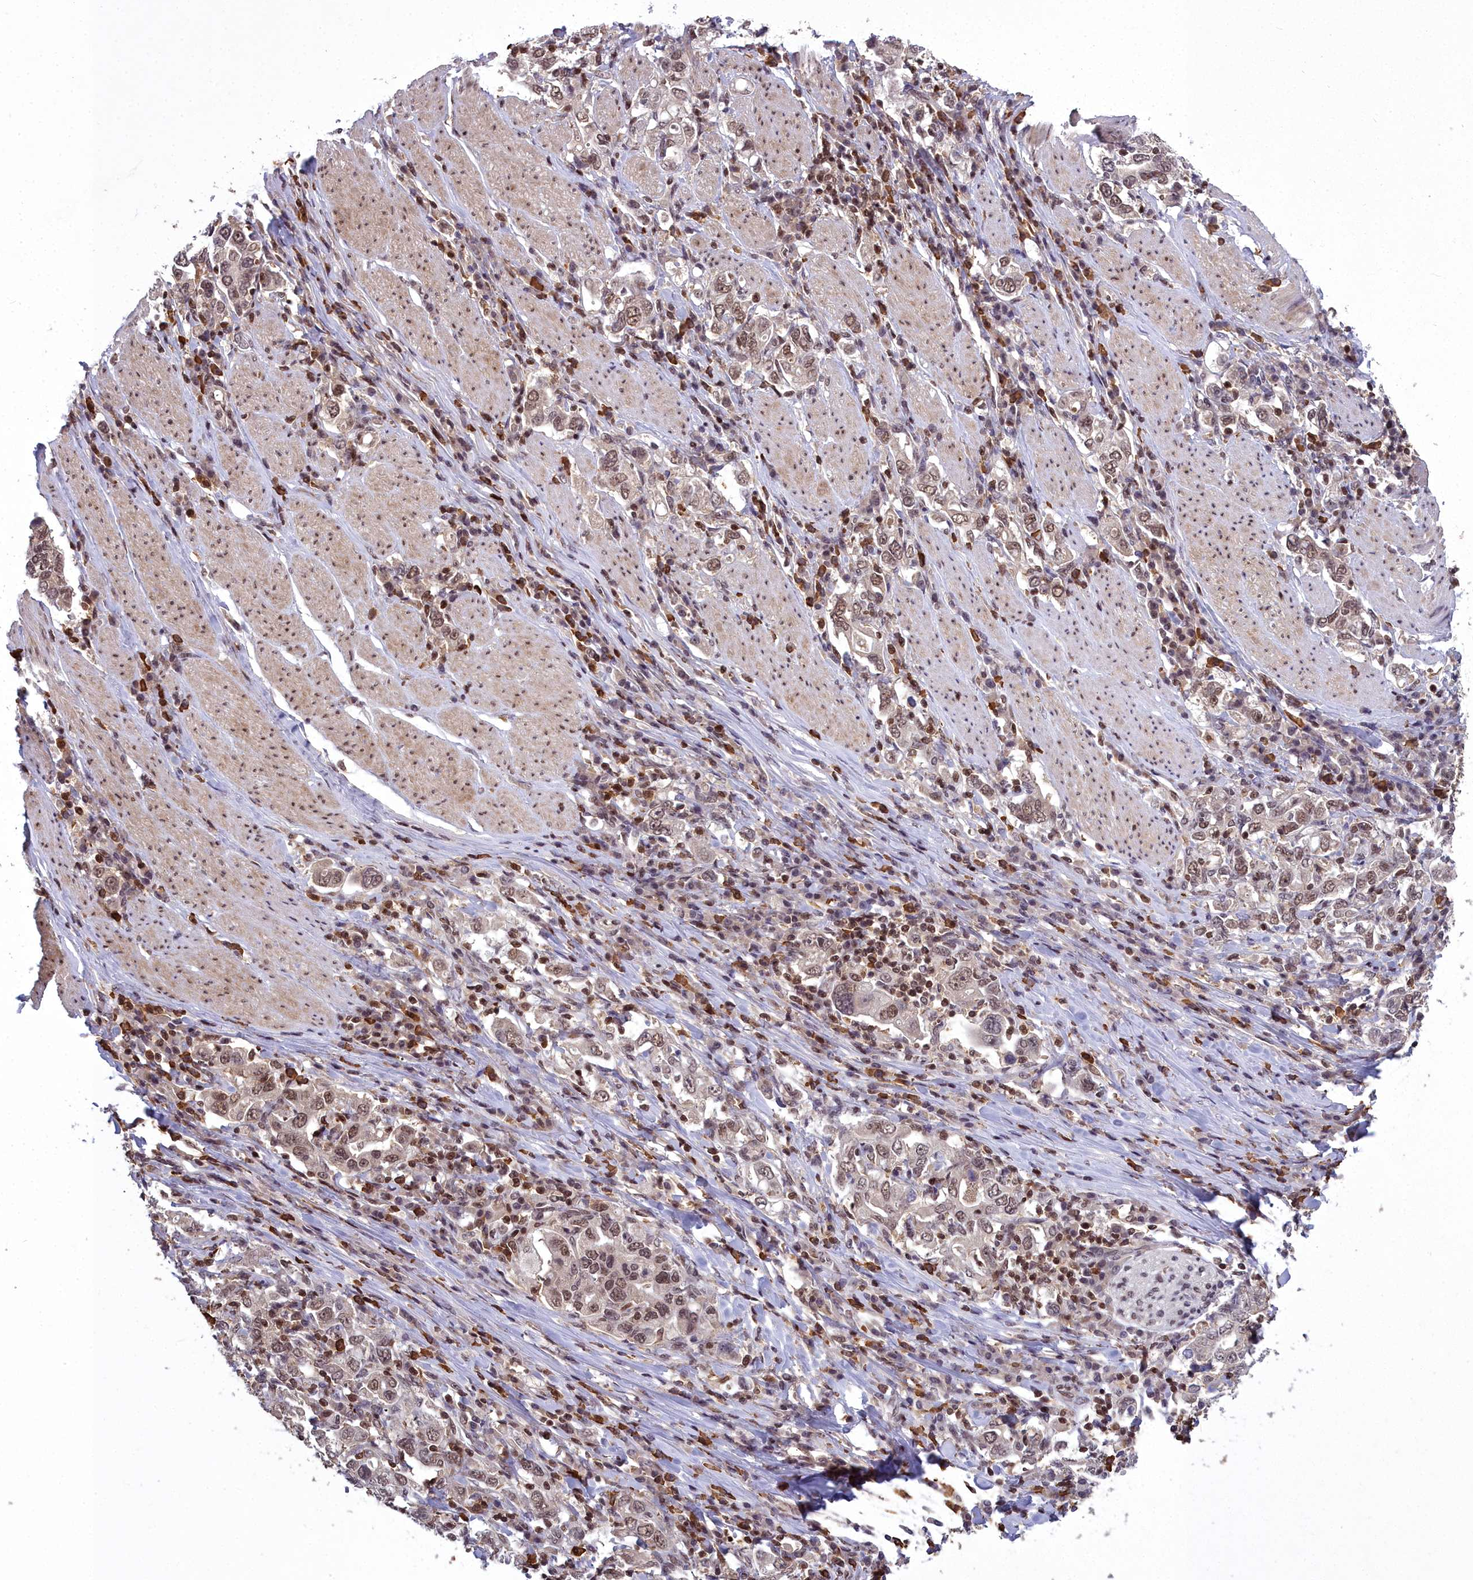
{"staining": {"intensity": "moderate", "quantity": "25%-75%", "location": "nuclear"}, "tissue": "stomach cancer", "cell_type": "Tumor cells", "image_type": "cancer", "snomed": [{"axis": "morphology", "description": "Adenocarcinoma, NOS"}, {"axis": "topography", "description": "Stomach, upper"}], "caption": "IHC histopathology image of neoplastic tissue: human stomach cancer (adenocarcinoma) stained using IHC displays medium levels of moderate protein expression localized specifically in the nuclear of tumor cells, appearing as a nuclear brown color.", "gene": "GMEB1", "patient": {"sex": "male", "age": 62}}